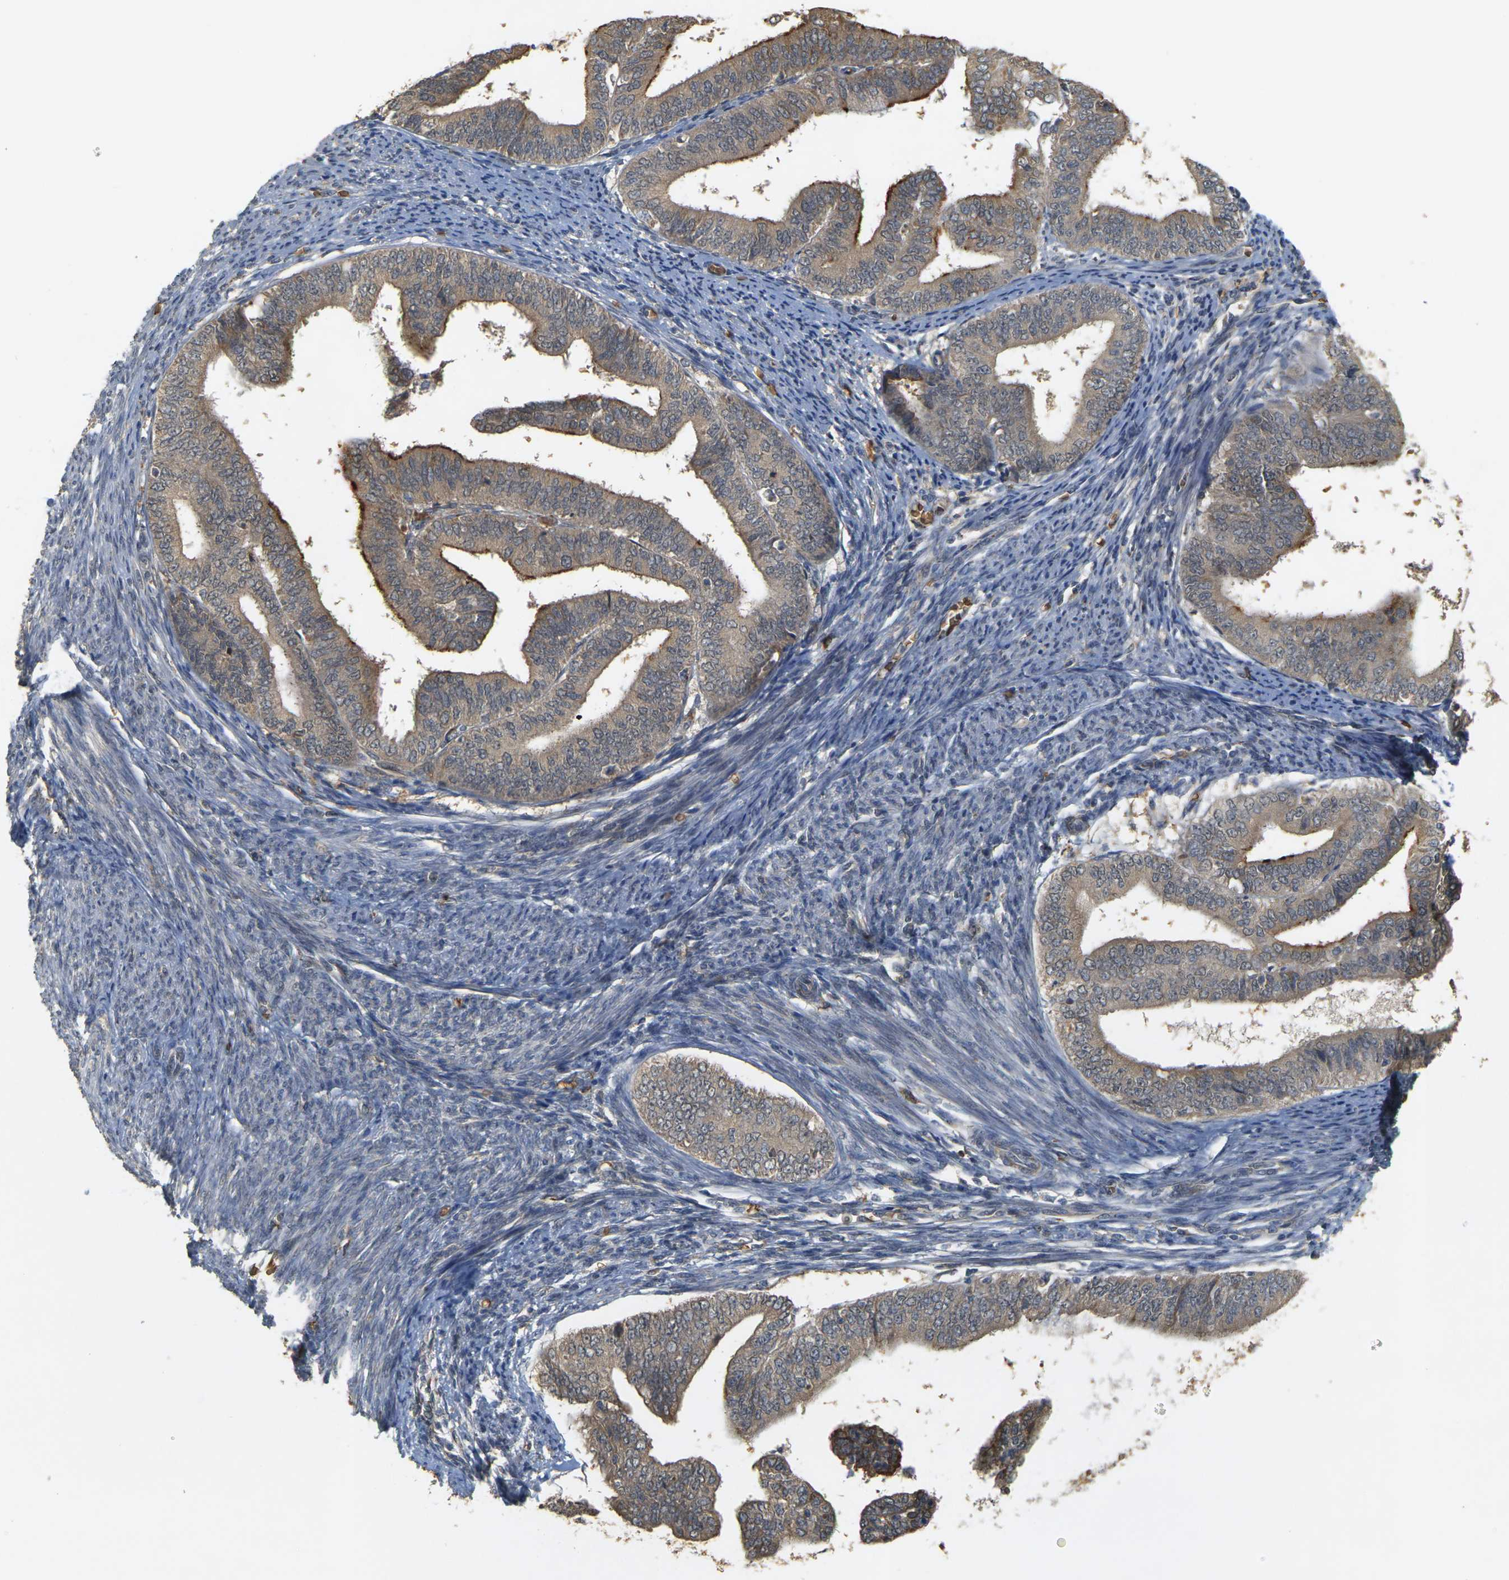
{"staining": {"intensity": "moderate", "quantity": ">75%", "location": "cytoplasmic/membranous"}, "tissue": "endometrial cancer", "cell_type": "Tumor cells", "image_type": "cancer", "snomed": [{"axis": "morphology", "description": "Adenocarcinoma, NOS"}, {"axis": "topography", "description": "Endometrium"}], "caption": "Immunohistochemistry (IHC) staining of endometrial cancer, which exhibits medium levels of moderate cytoplasmic/membranous positivity in approximately >75% of tumor cells indicating moderate cytoplasmic/membranous protein positivity. The staining was performed using DAB (3,3'-diaminobenzidine) (brown) for protein detection and nuclei were counterstained in hematoxylin (blue).", "gene": "MEGF9", "patient": {"sex": "female", "age": 63}}